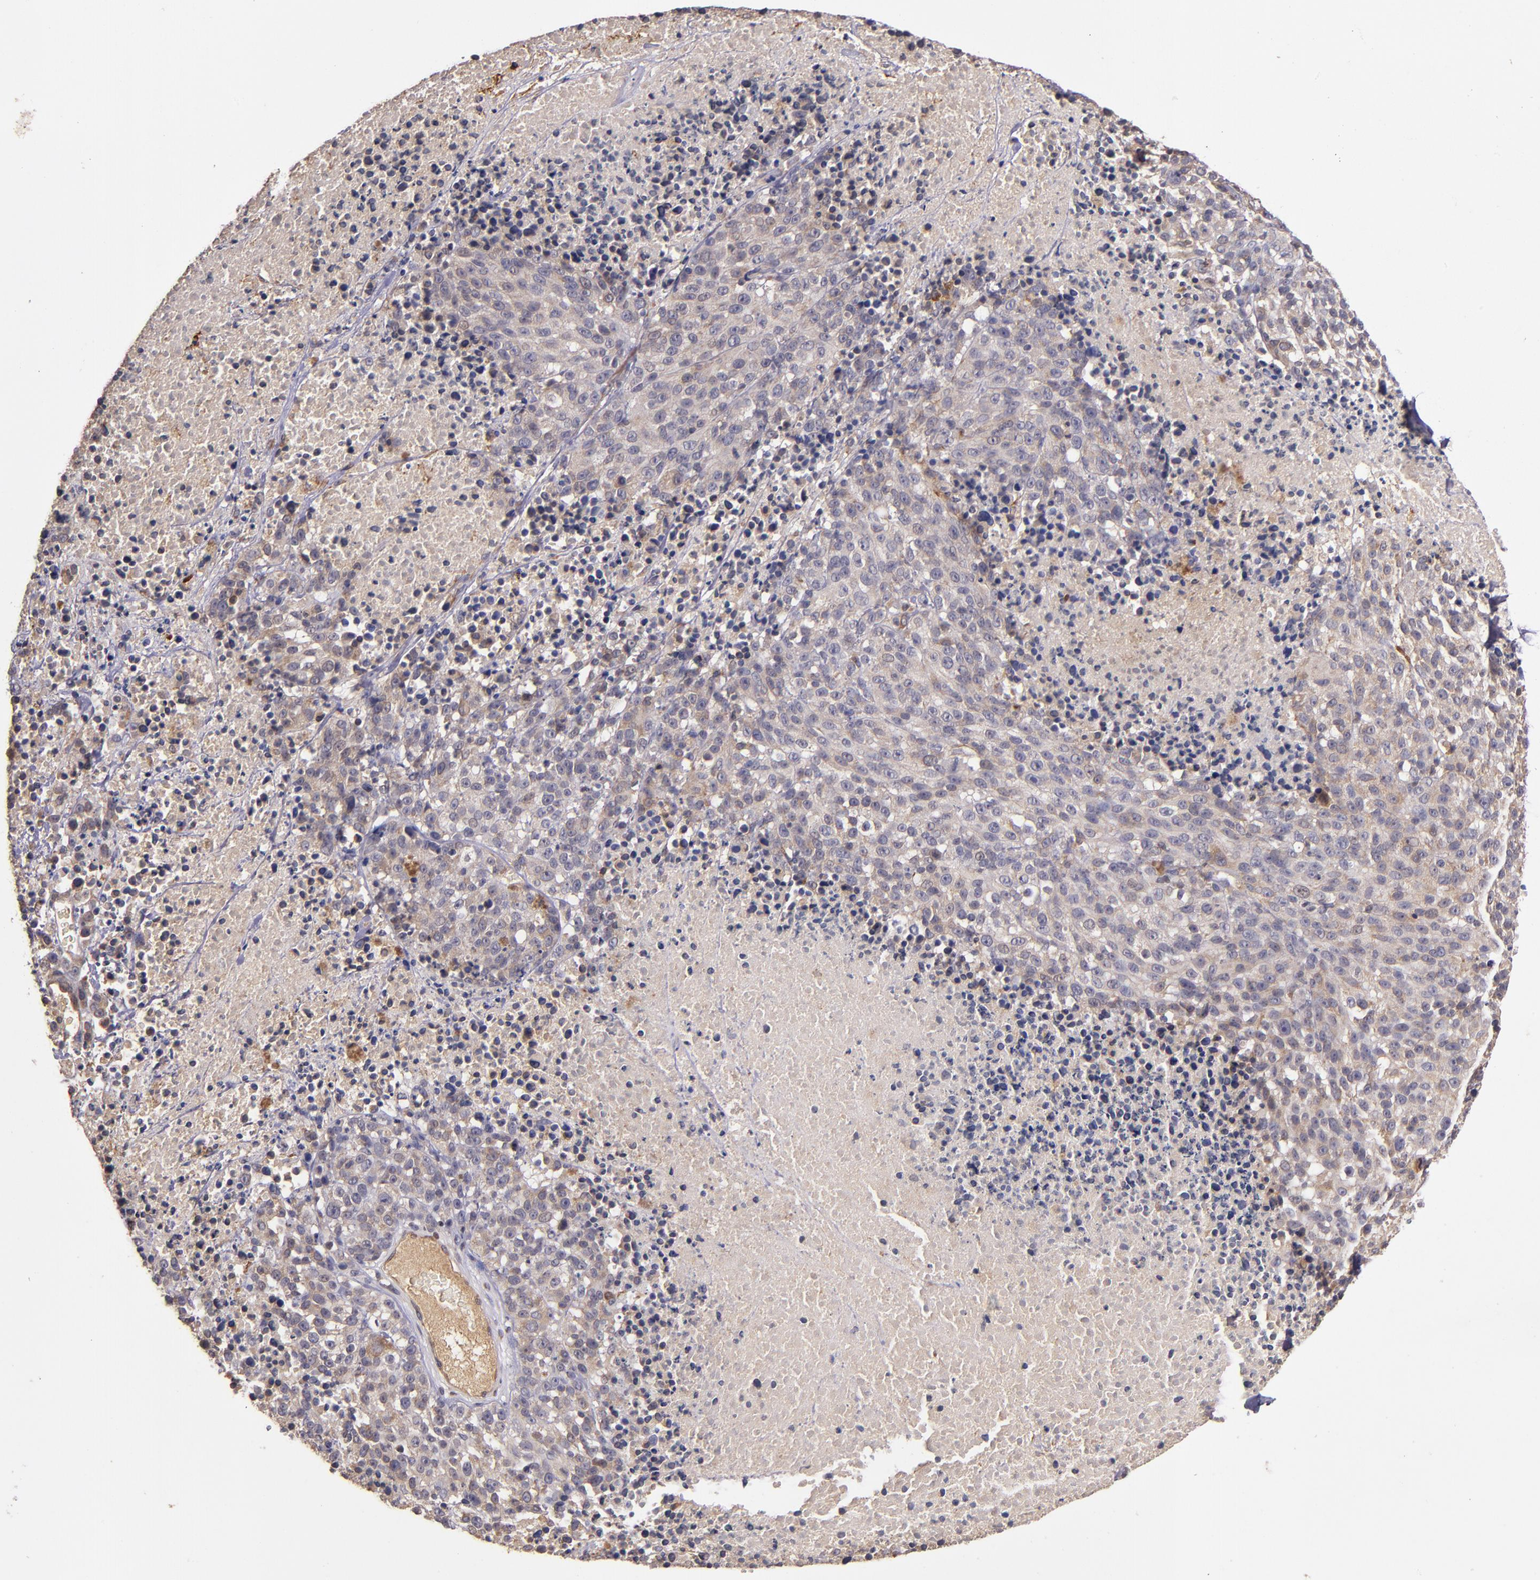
{"staining": {"intensity": "weak", "quantity": ">75%", "location": "cytoplasmic/membranous"}, "tissue": "melanoma", "cell_type": "Tumor cells", "image_type": "cancer", "snomed": [{"axis": "morphology", "description": "Malignant melanoma, Metastatic site"}, {"axis": "topography", "description": "Cerebral cortex"}], "caption": "An immunohistochemistry image of tumor tissue is shown. Protein staining in brown highlights weak cytoplasmic/membranous positivity in melanoma within tumor cells.", "gene": "PRAF2", "patient": {"sex": "female", "age": 52}}